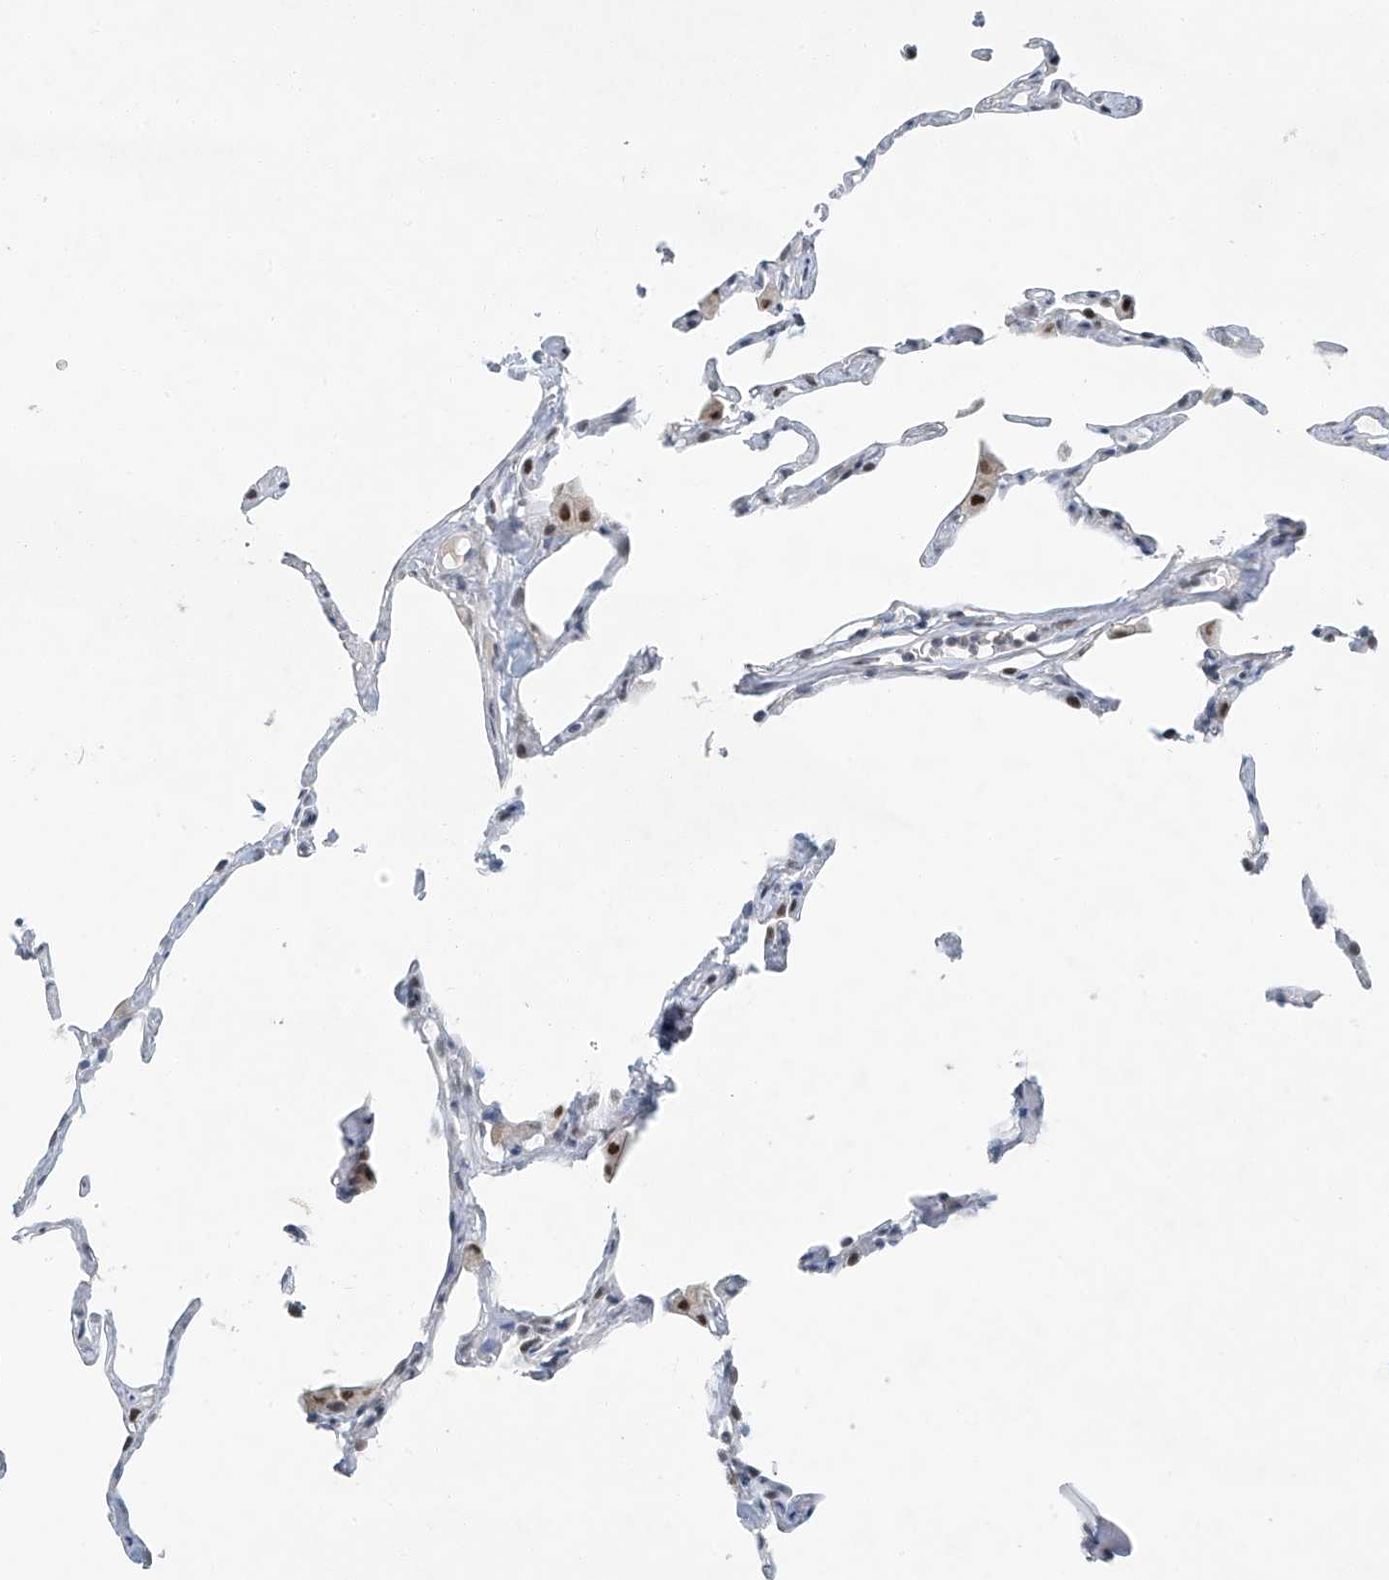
{"staining": {"intensity": "negative", "quantity": "none", "location": "none"}, "tissue": "lung", "cell_type": "Alveolar cells", "image_type": "normal", "snomed": [{"axis": "morphology", "description": "Normal tissue, NOS"}, {"axis": "topography", "description": "Lung"}], "caption": "Lung stained for a protein using immunohistochemistry demonstrates no staining alveolar cells.", "gene": "TAF8", "patient": {"sex": "male", "age": 65}}